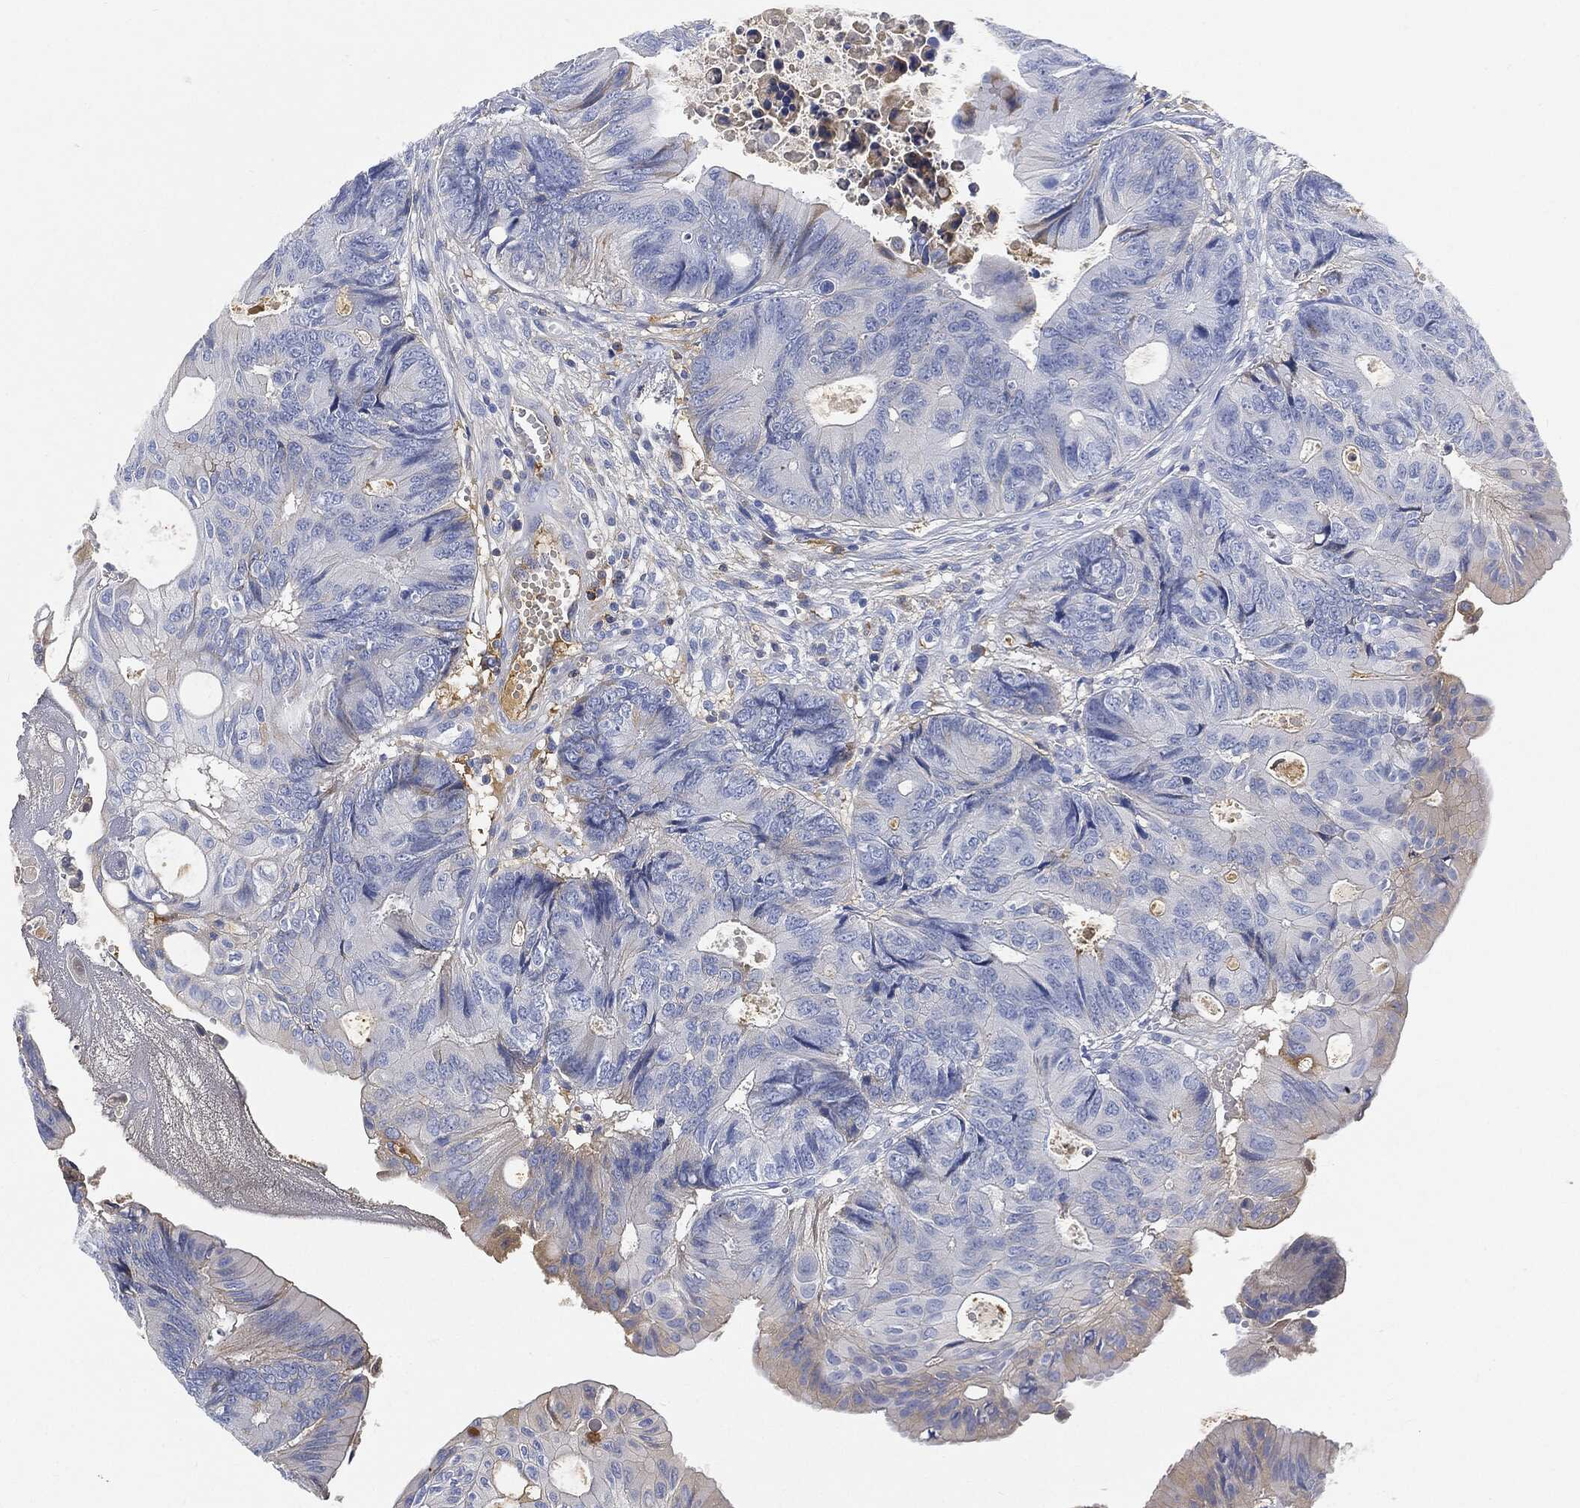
{"staining": {"intensity": "weak", "quantity": "<25%", "location": "cytoplasmic/membranous"}, "tissue": "colorectal cancer", "cell_type": "Tumor cells", "image_type": "cancer", "snomed": [{"axis": "morphology", "description": "Normal tissue, NOS"}, {"axis": "morphology", "description": "Adenocarcinoma, NOS"}, {"axis": "topography", "description": "Colon"}], "caption": "Photomicrograph shows no significant protein expression in tumor cells of colorectal cancer.", "gene": "IGLV6-57", "patient": {"sex": "male", "age": 65}}